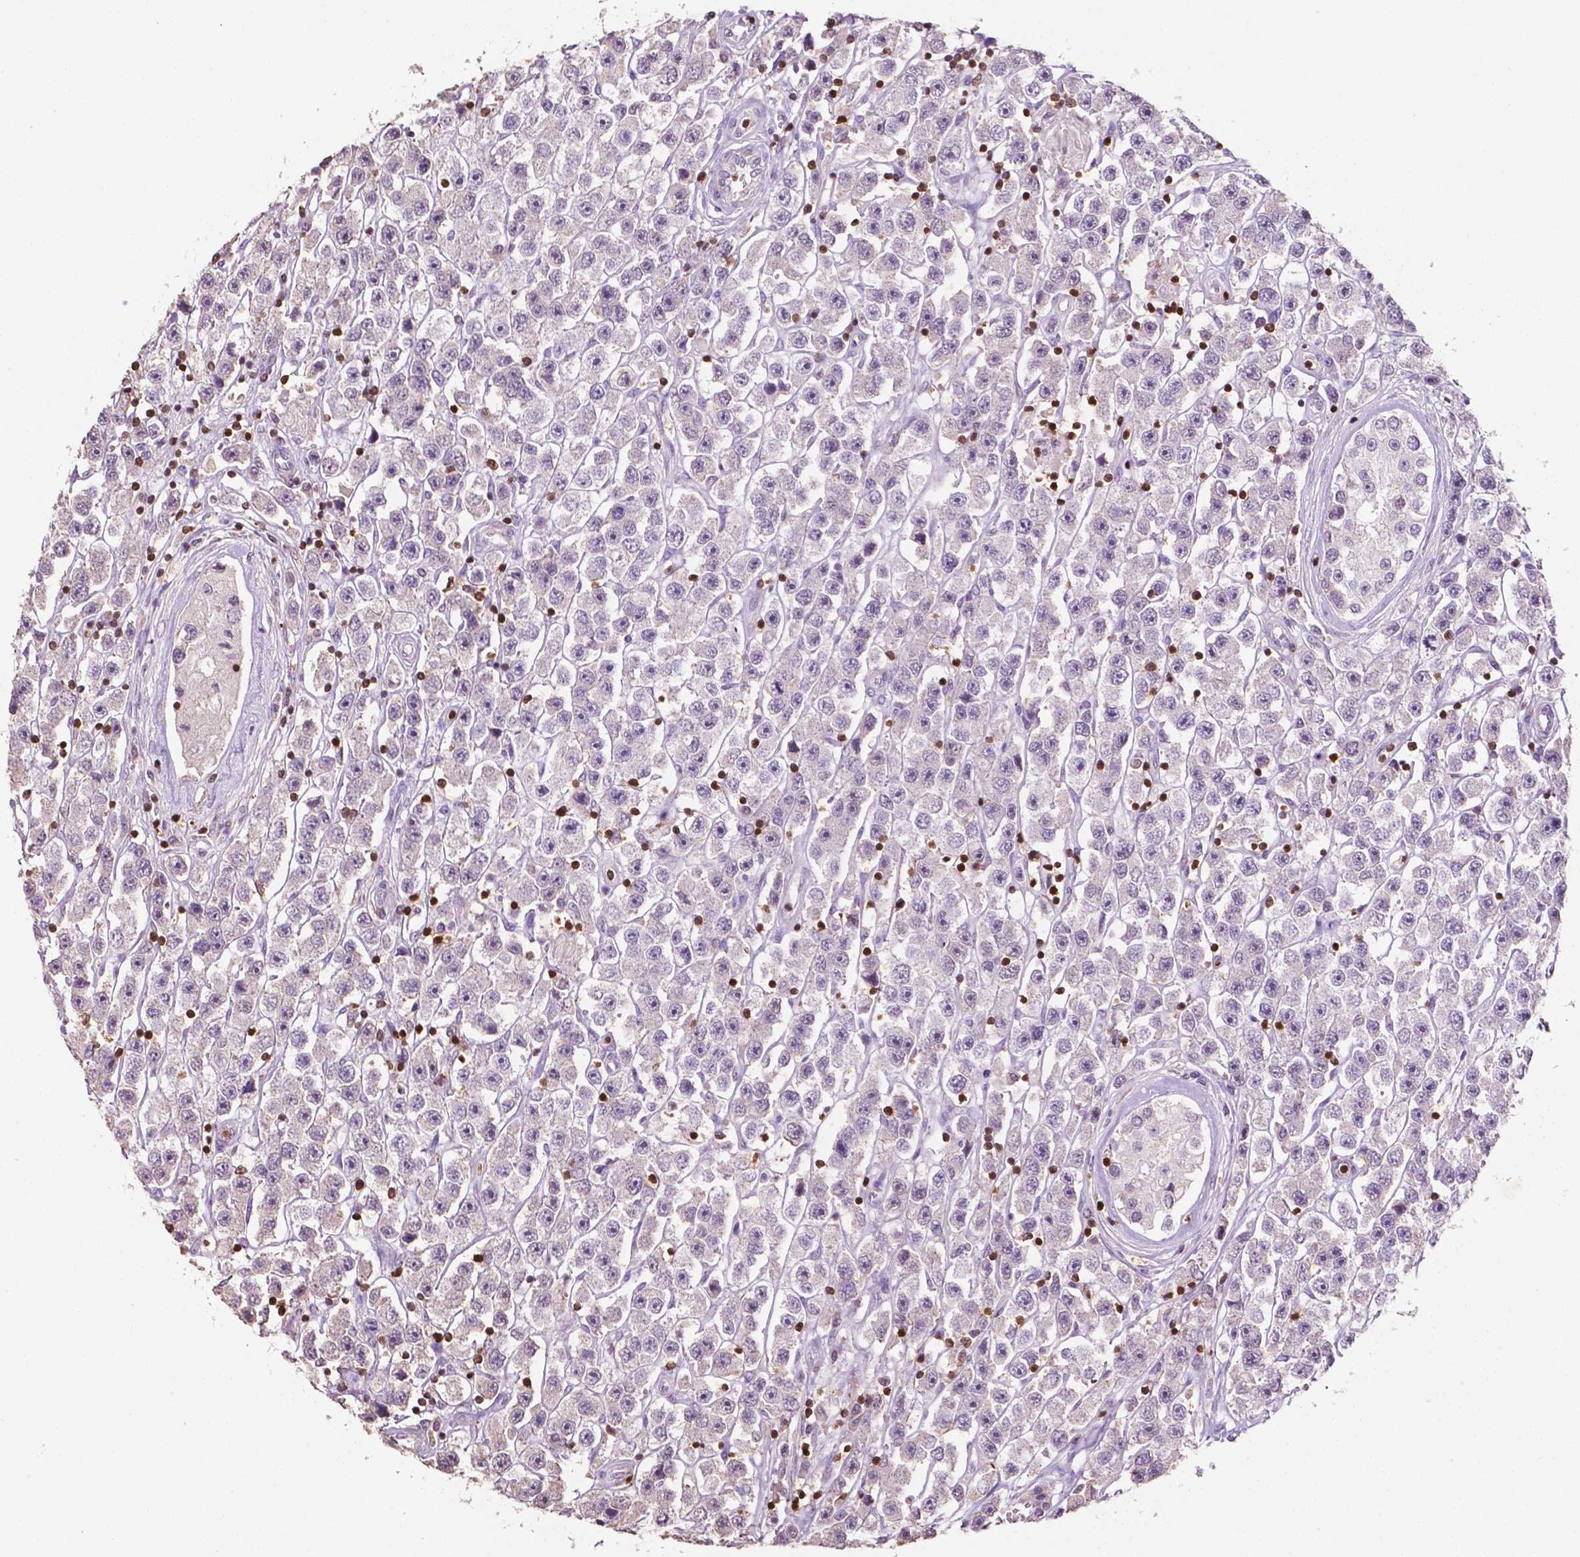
{"staining": {"intensity": "negative", "quantity": "none", "location": "none"}, "tissue": "testis cancer", "cell_type": "Tumor cells", "image_type": "cancer", "snomed": [{"axis": "morphology", "description": "Seminoma, NOS"}, {"axis": "topography", "description": "Testis"}], "caption": "Immunohistochemical staining of human testis cancer reveals no significant staining in tumor cells.", "gene": "TBC1D10C", "patient": {"sex": "male", "age": 45}}